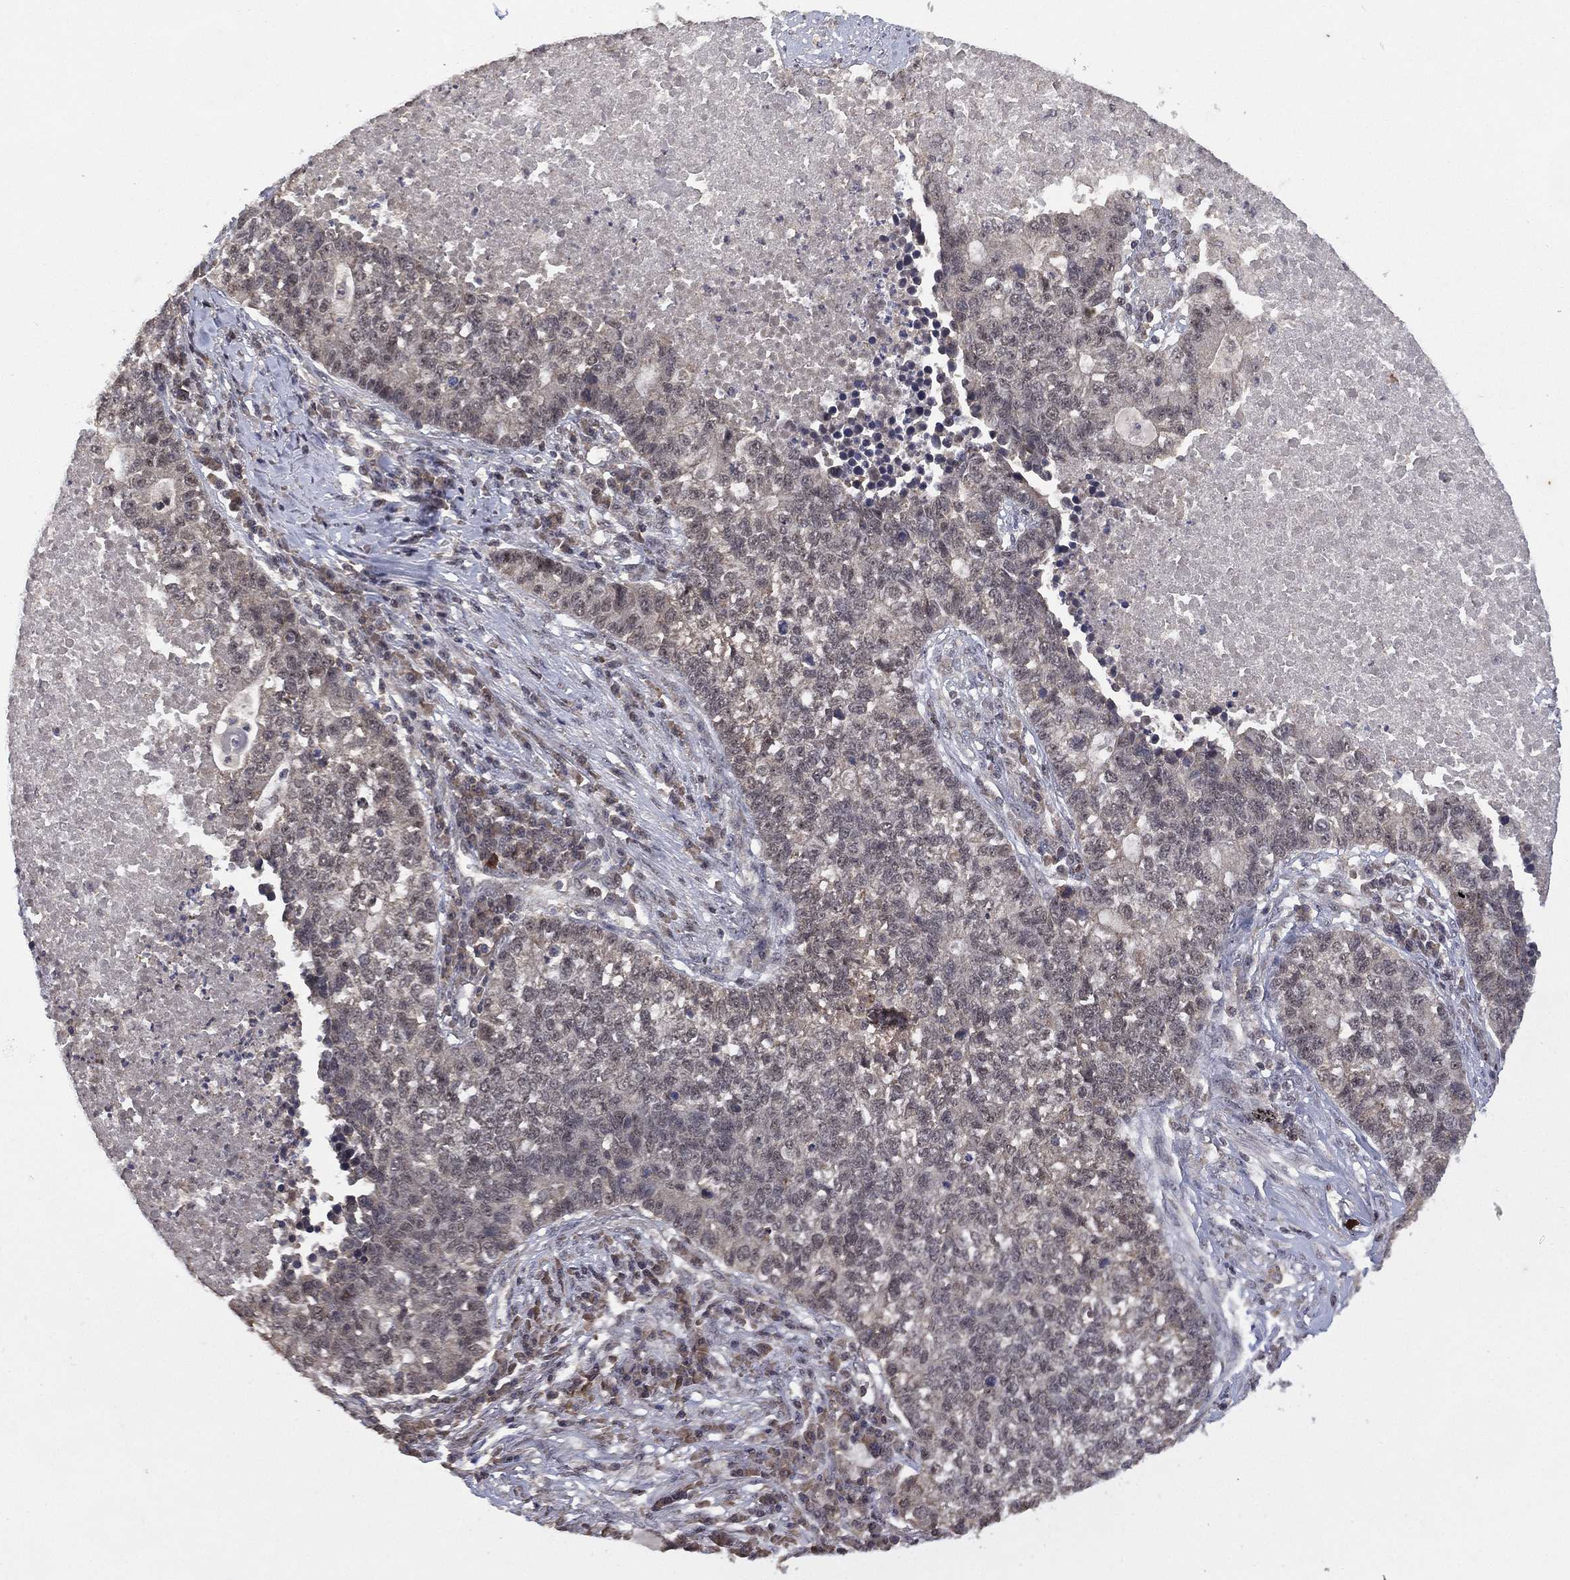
{"staining": {"intensity": "negative", "quantity": "none", "location": "none"}, "tissue": "lung cancer", "cell_type": "Tumor cells", "image_type": "cancer", "snomed": [{"axis": "morphology", "description": "Adenocarcinoma, NOS"}, {"axis": "topography", "description": "Lung"}], "caption": "The immunohistochemistry (IHC) histopathology image has no significant expression in tumor cells of lung cancer tissue.", "gene": "NELFCD", "patient": {"sex": "male", "age": 57}}